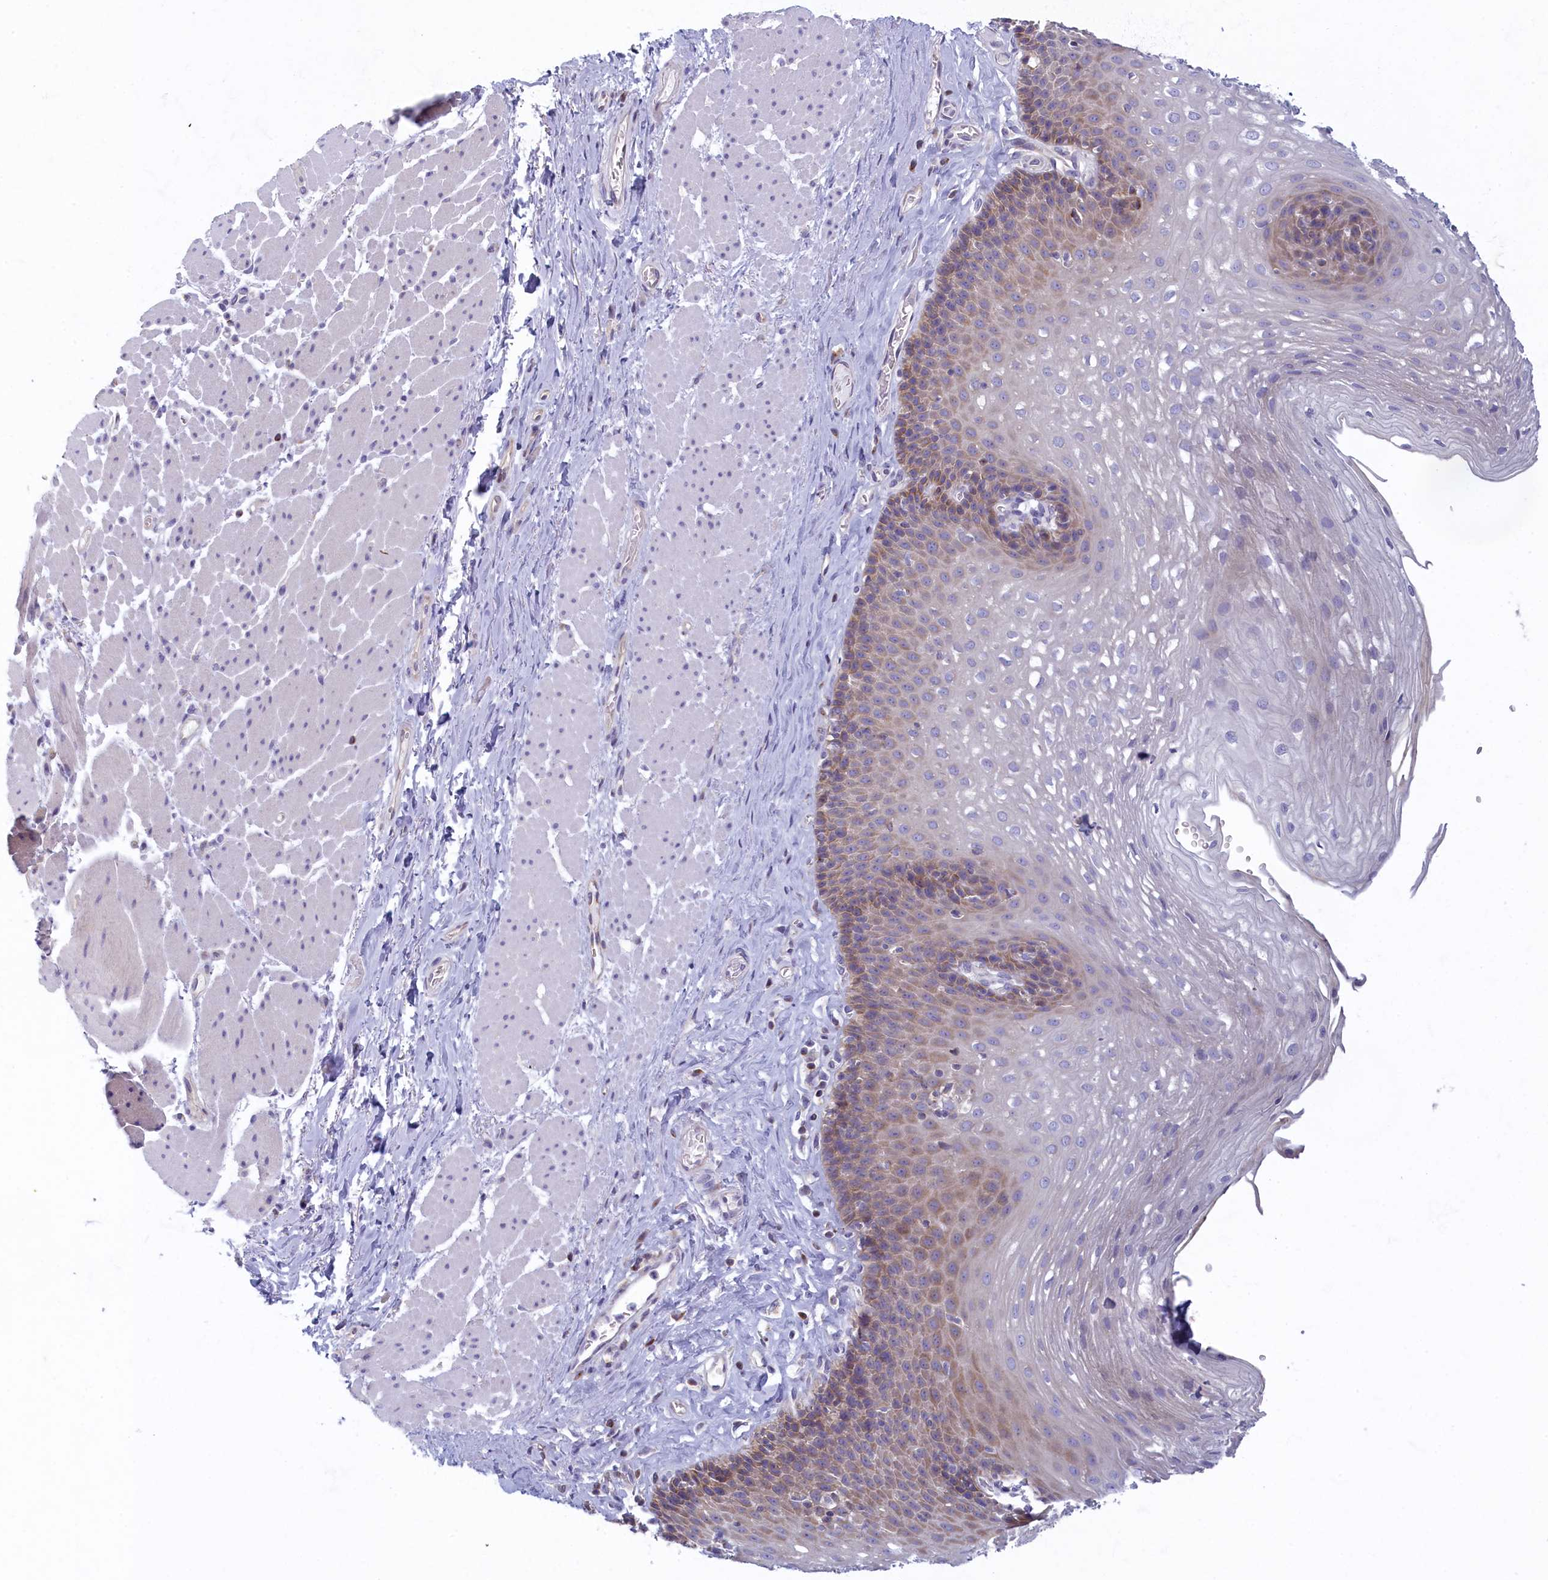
{"staining": {"intensity": "moderate", "quantity": "25%-75%", "location": "cytoplasmic/membranous"}, "tissue": "esophagus", "cell_type": "Squamous epithelial cells", "image_type": "normal", "snomed": [{"axis": "morphology", "description": "Normal tissue, NOS"}, {"axis": "topography", "description": "Esophagus"}], "caption": "IHC photomicrograph of unremarkable esophagus stained for a protein (brown), which shows medium levels of moderate cytoplasmic/membranous expression in approximately 25%-75% of squamous epithelial cells.", "gene": "NOL10", "patient": {"sex": "female", "age": 66}}